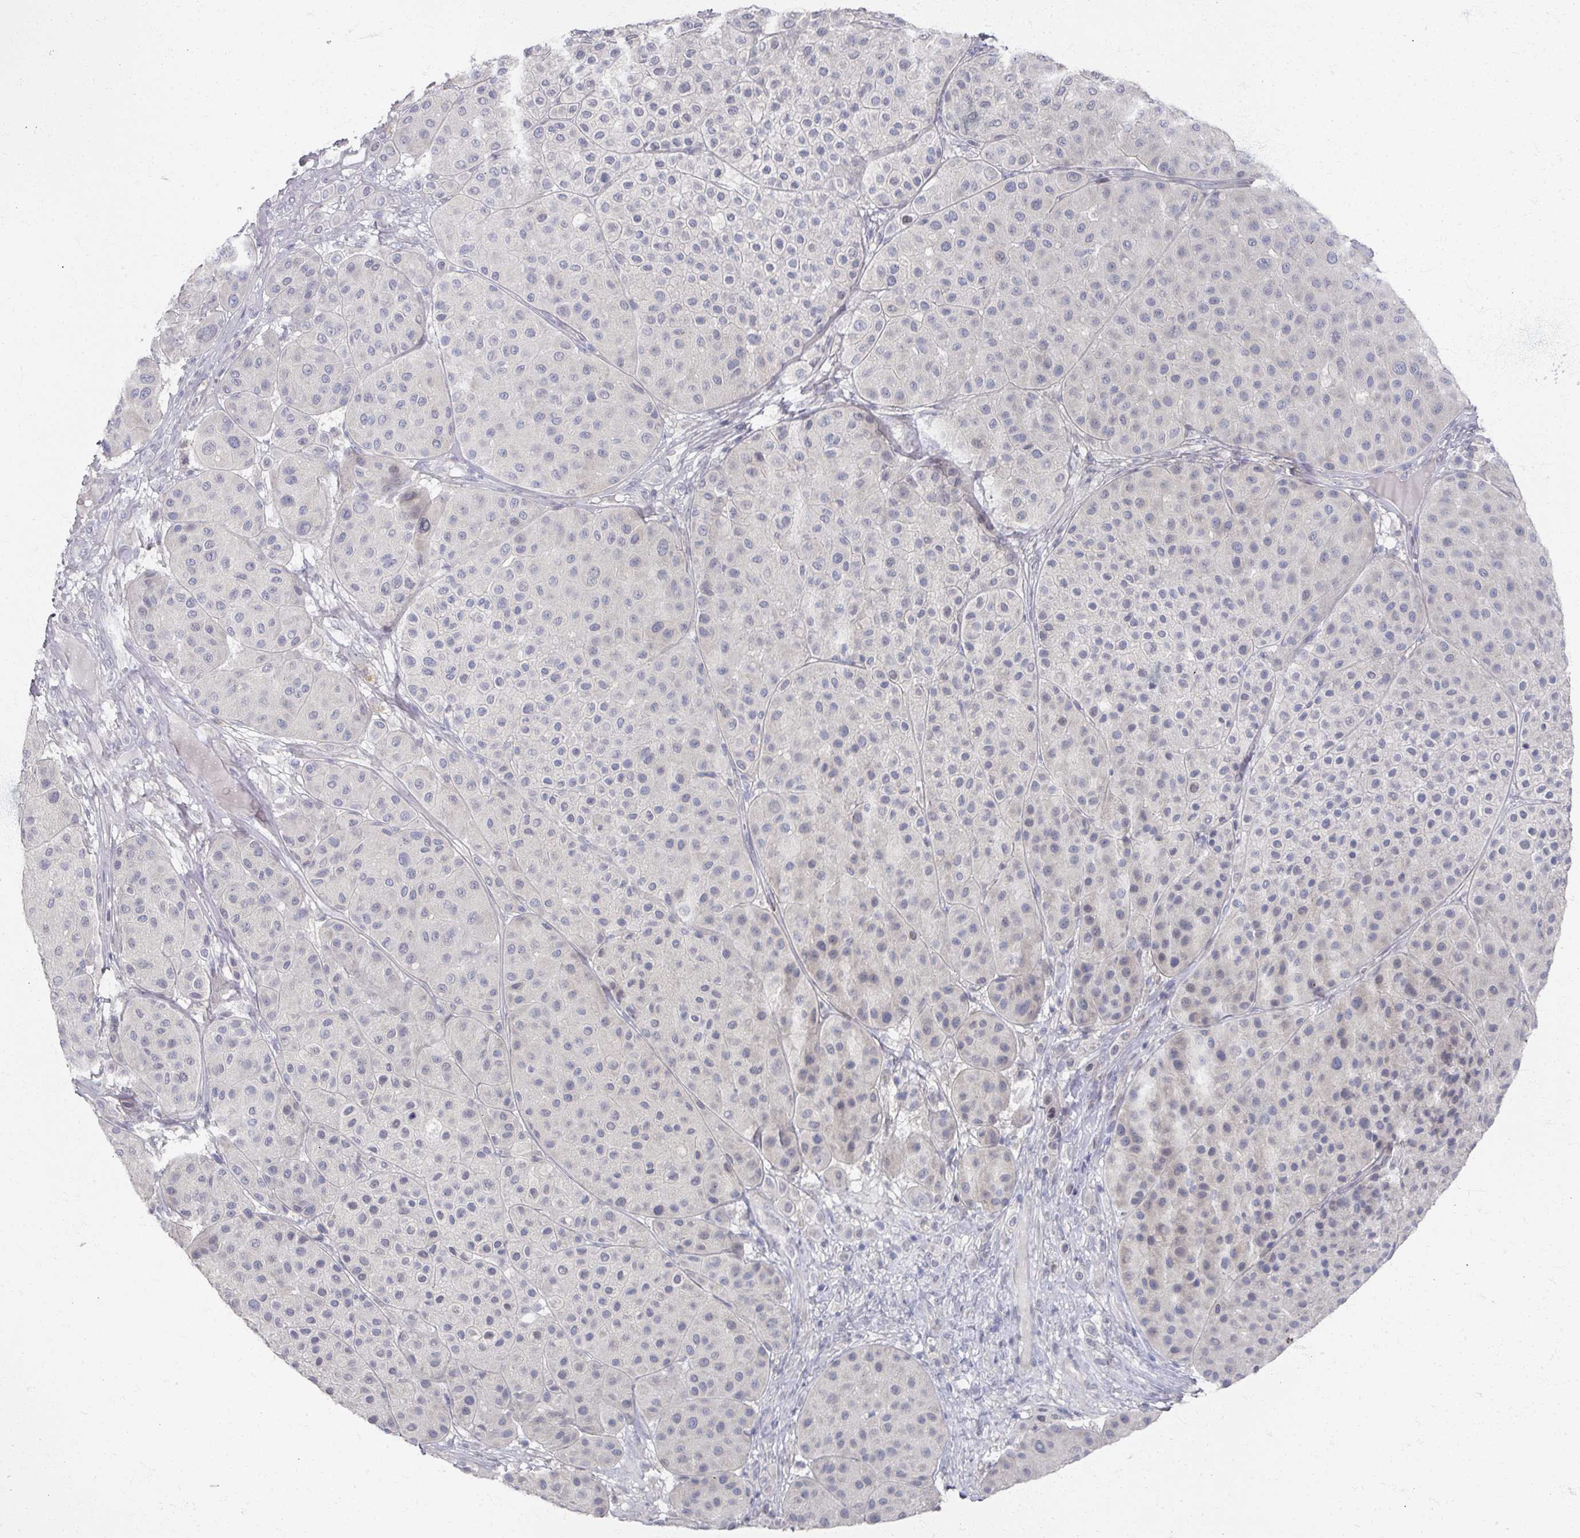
{"staining": {"intensity": "negative", "quantity": "none", "location": "none"}, "tissue": "melanoma", "cell_type": "Tumor cells", "image_type": "cancer", "snomed": [{"axis": "morphology", "description": "Malignant melanoma, Metastatic site"}, {"axis": "topography", "description": "Smooth muscle"}], "caption": "IHC photomicrograph of human melanoma stained for a protein (brown), which exhibits no staining in tumor cells.", "gene": "TTYH3", "patient": {"sex": "male", "age": 41}}